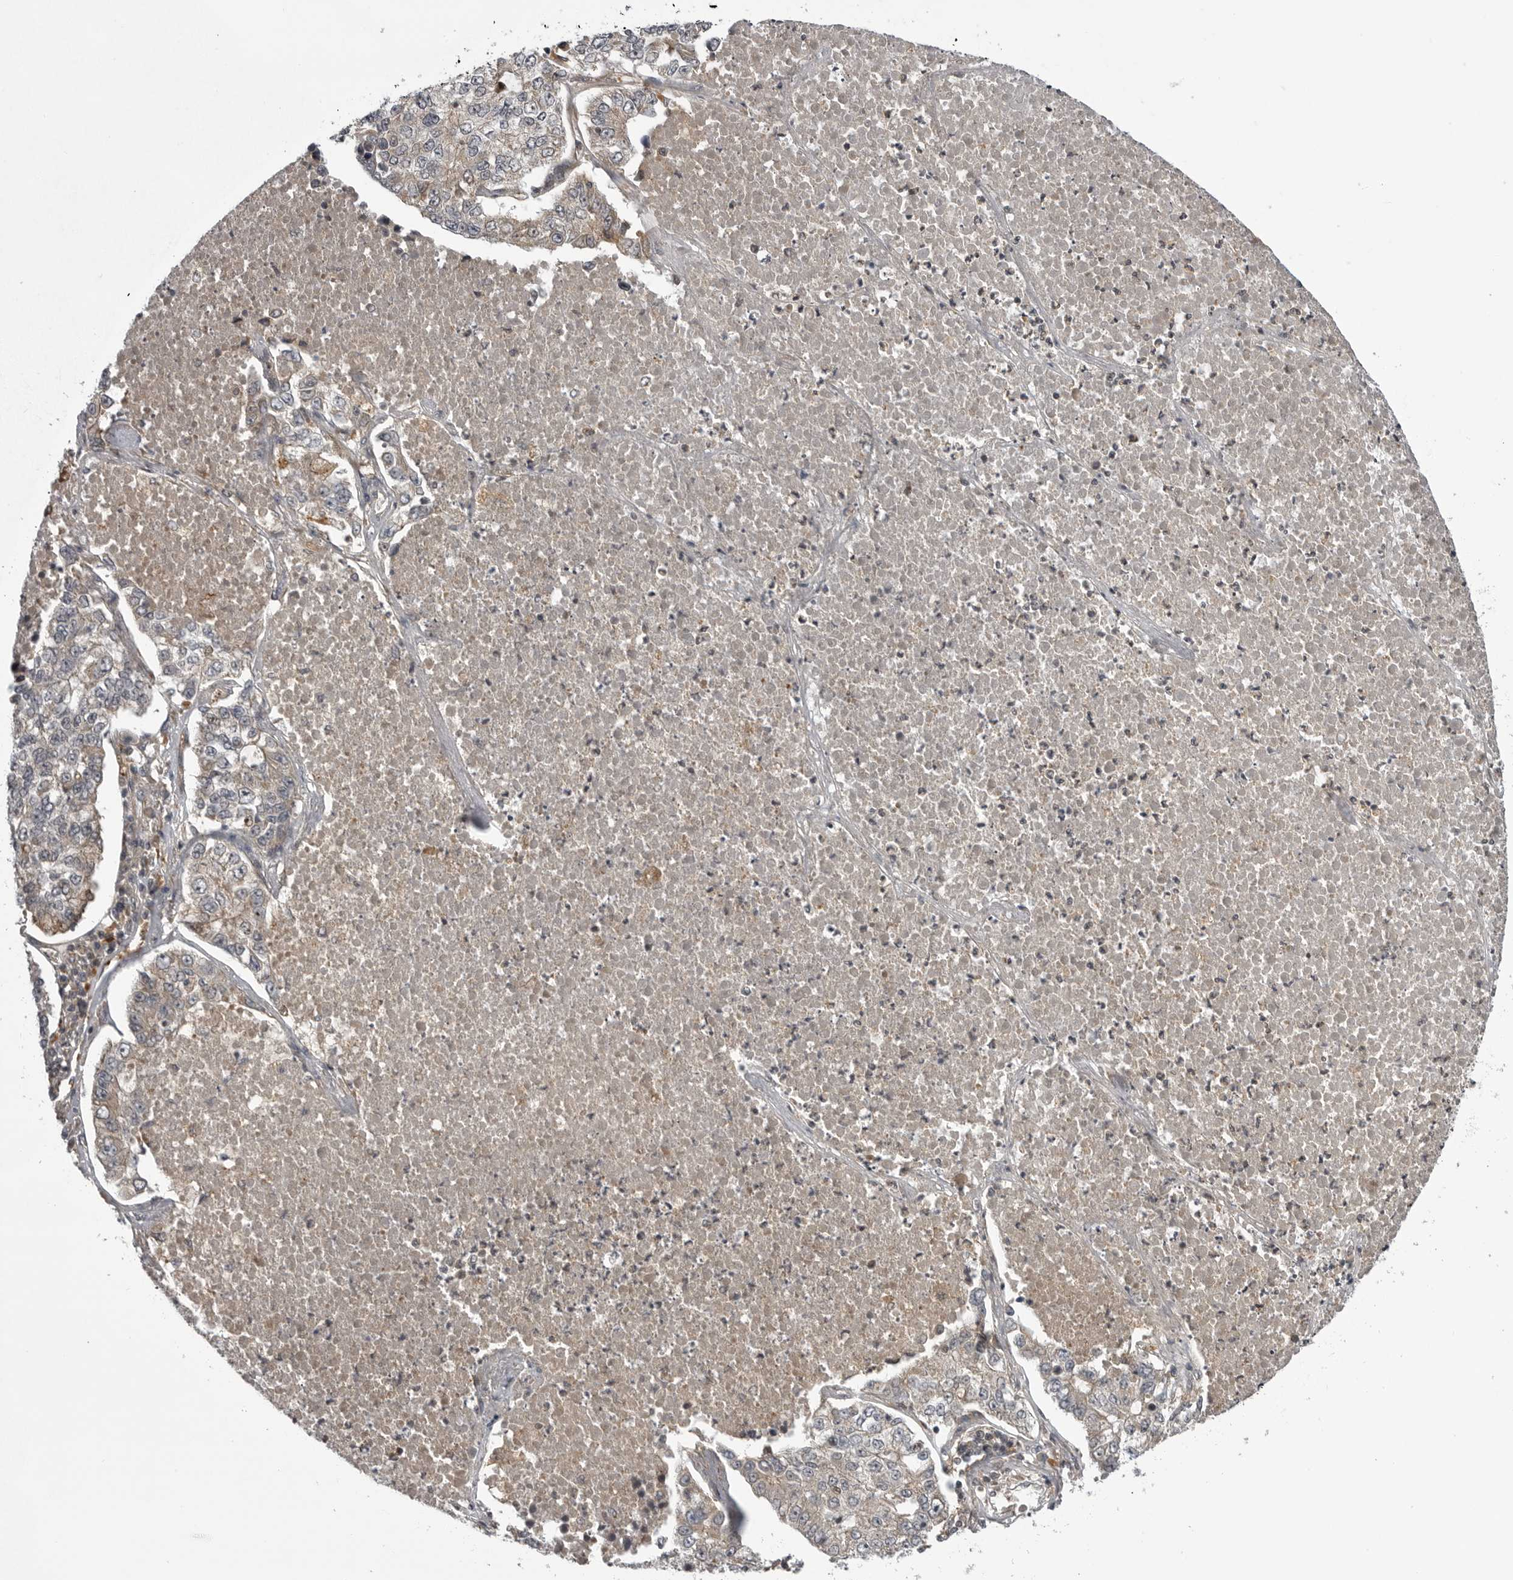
{"staining": {"intensity": "weak", "quantity": ">75%", "location": "cytoplasmic/membranous"}, "tissue": "lung cancer", "cell_type": "Tumor cells", "image_type": "cancer", "snomed": [{"axis": "morphology", "description": "Adenocarcinoma, NOS"}, {"axis": "topography", "description": "Lung"}], "caption": "Lung cancer (adenocarcinoma) stained for a protein (brown) exhibits weak cytoplasmic/membranous positive positivity in approximately >75% of tumor cells.", "gene": "LRRC45", "patient": {"sex": "male", "age": 49}}